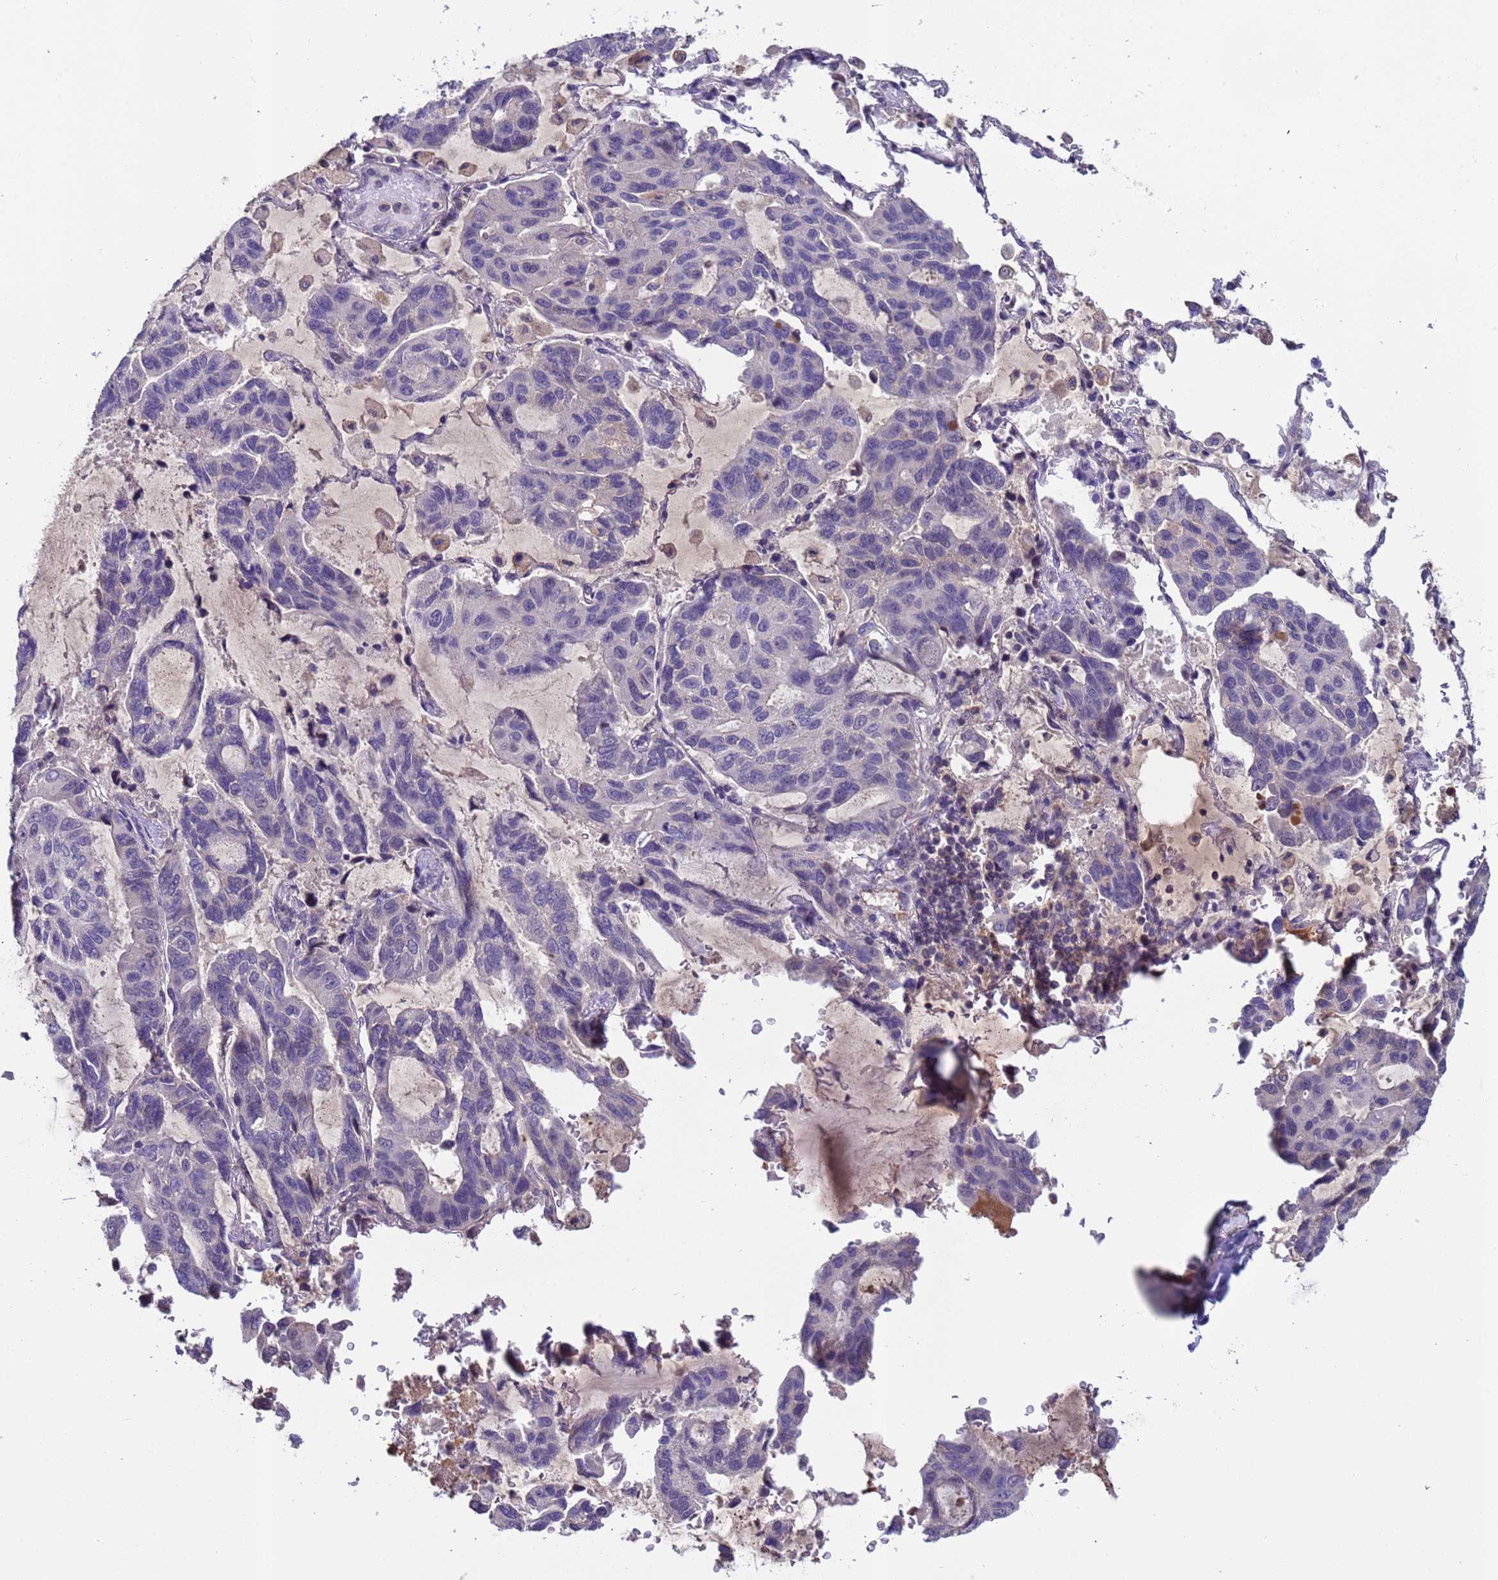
{"staining": {"intensity": "weak", "quantity": "<25%", "location": "nuclear"}, "tissue": "lung cancer", "cell_type": "Tumor cells", "image_type": "cancer", "snomed": [{"axis": "morphology", "description": "Adenocarcinoma, NOS"}, {"axis": "topography", "description": "Lung"}], "caption": "A photomicrograph of human adenocarcinoma (lung) is negative for staining in tumor cells.", "gene": "ZNF248", "patient": {"sex": "male", "age": 64}}